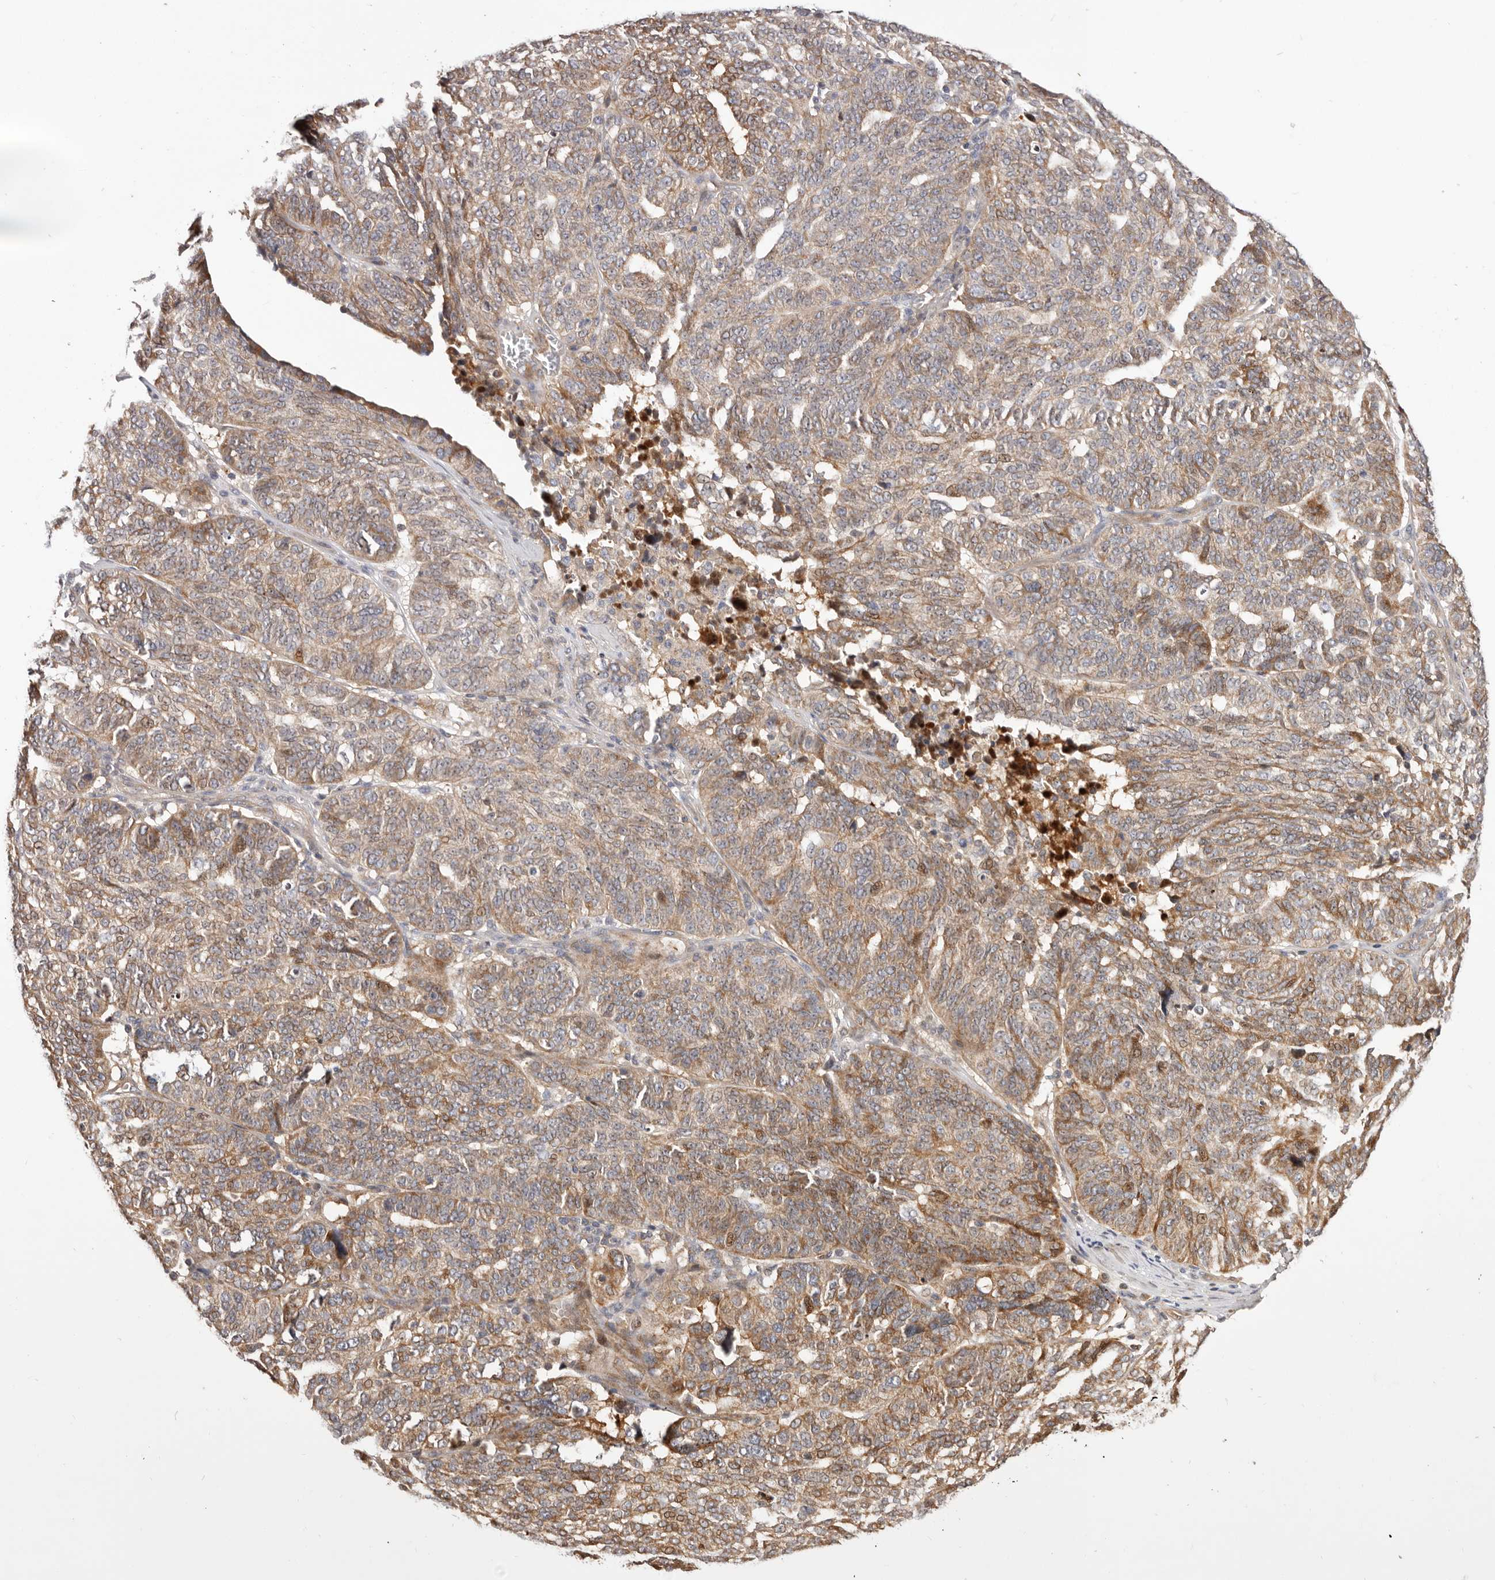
{"staining": {"intensity": "moderate", "quantity": ">75%", "location": "cytoplasmic/membranous"}, "tissue": "ovarian cancer", "cell_type": "Tumor cells", "image_type": "cancer", "snomed": [{"axis": "morphology", "description": "Cystadenocarcinoma, serous, NOS"}, {"axis": "topography", "description": "Ovary"}], "caption": "Ovarian cancer stained with DAB IHC shows medium levels of moderate cytoplasmic/membranous staining in approximately >75% of tumor cells.", "gene": "DOP1A", "patient": {"sex": "female", "age": 59}}